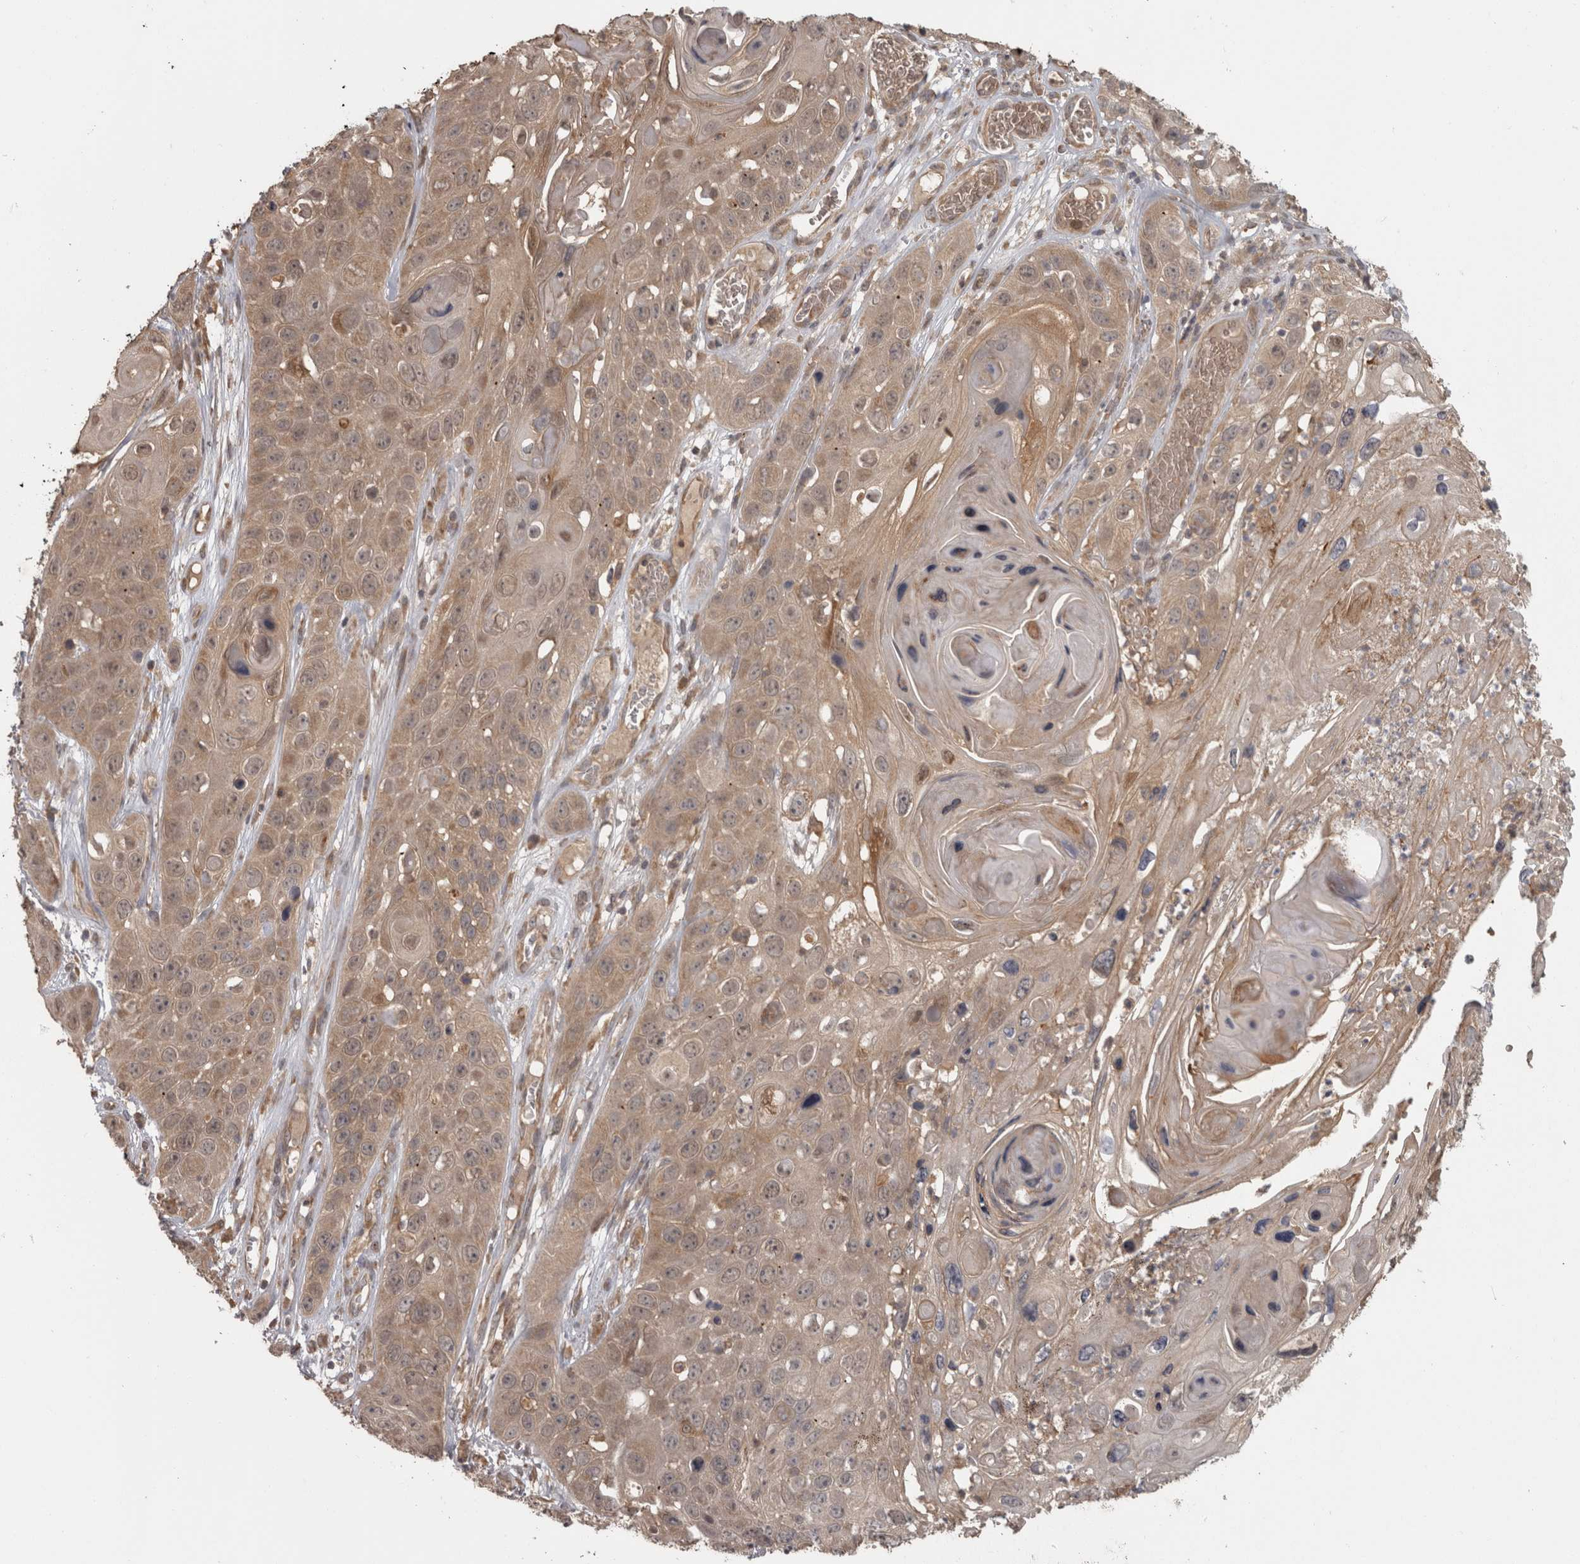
{"staining": {"intensity": "weak", "quantity": ">75%", "location": "cytoplasmic/membranous"}, "tissue": "skin cancer", "cell_type": "Tumor cells", "image_type": "cancer", "snomed": [{"axis": "morphology", "description": "Squamous cell carcinoma, NOS"}, {"axis": "topography", "description": "Skin"}], "caption": "Approximately >75% of tumor cells in skin squamous cell carcinoma show weak cytoplasmic/membranous protein positivity as visualized by brown immunohistochemical staining.", "gene": "MICU3", "patient": {"sex": "male", "age": 55}}